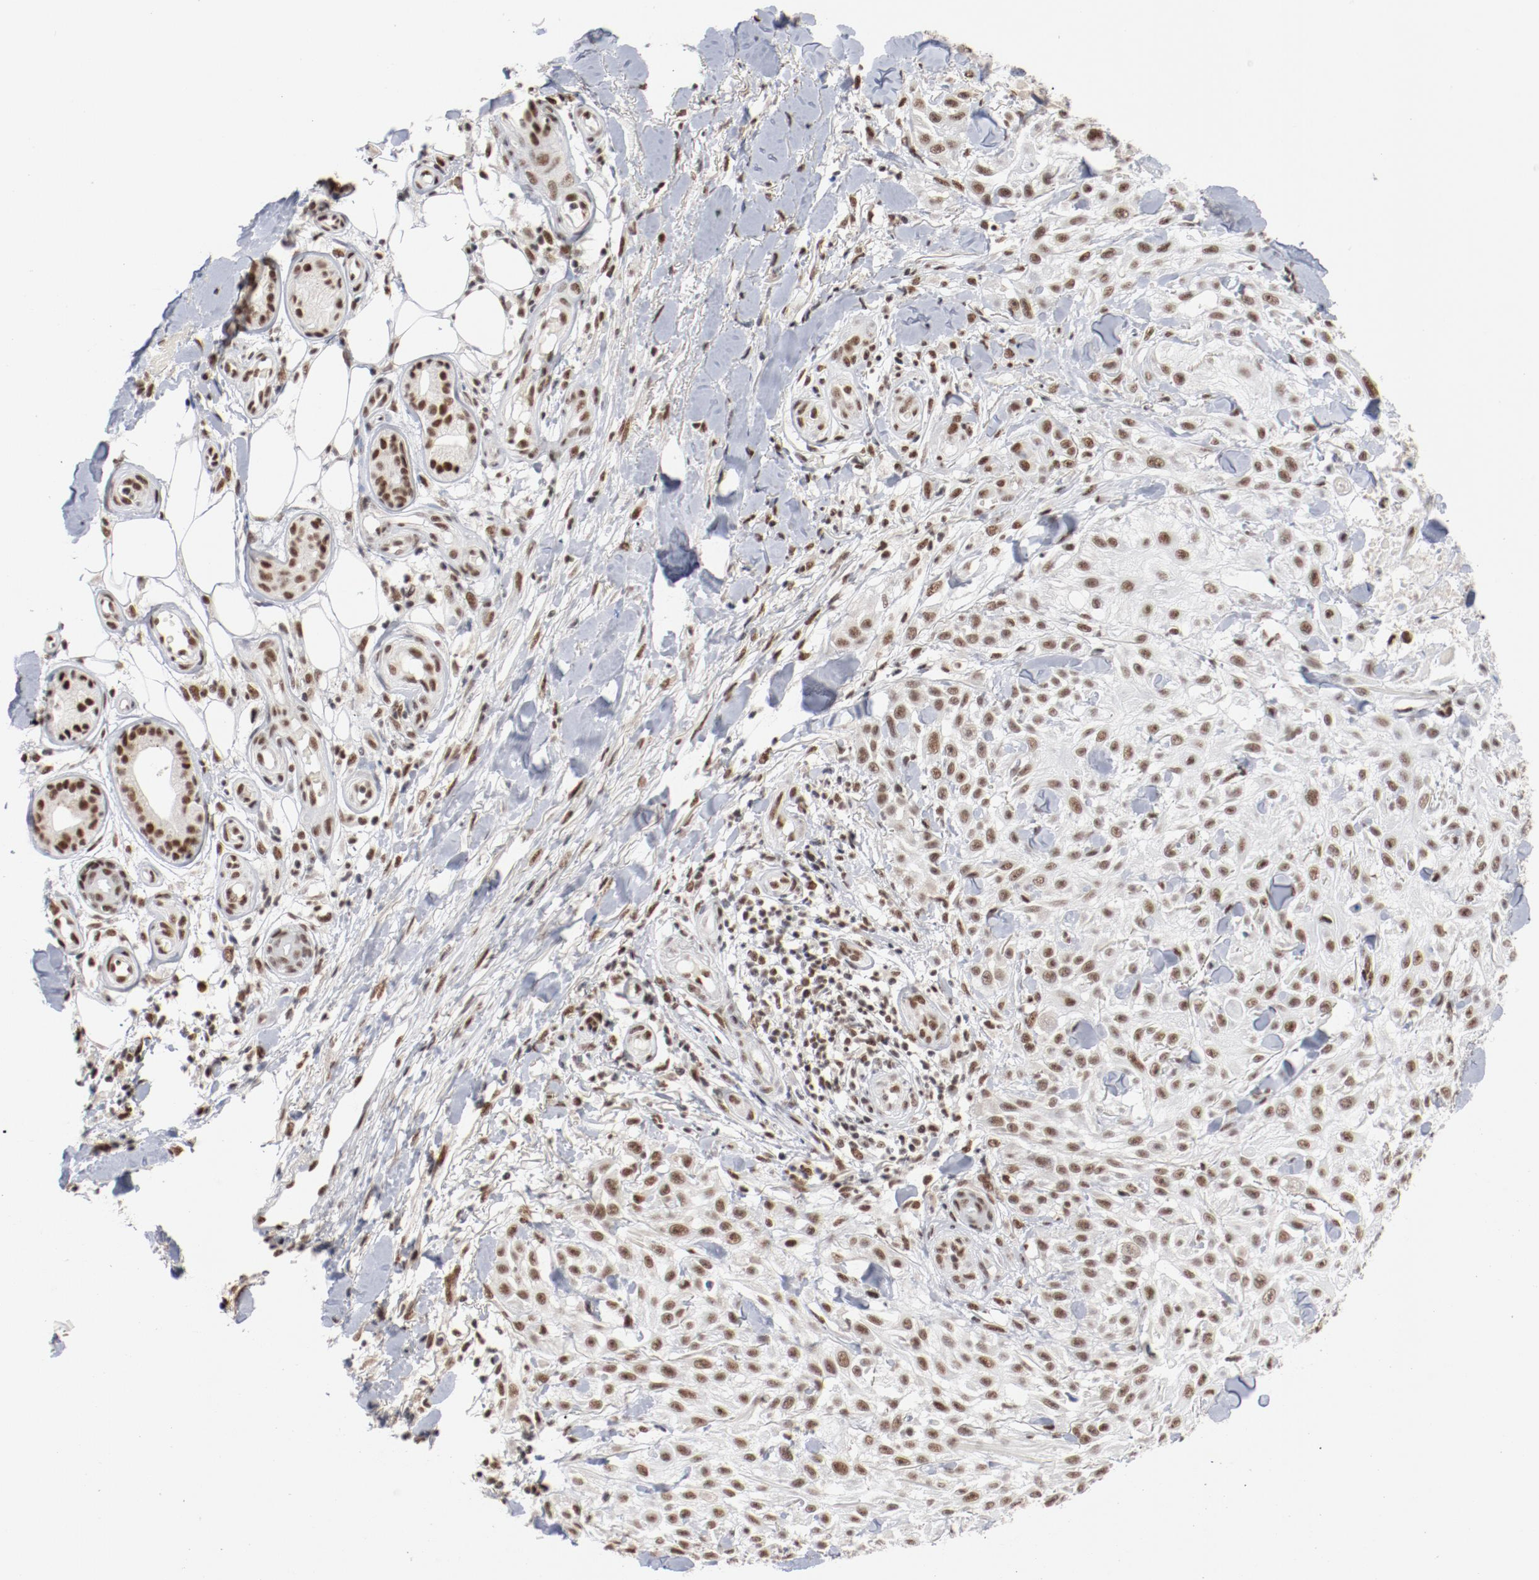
{"staining": {"intensity": "moderate", "quantity": ">75%", "location": "nuclear"}, "tissue": "skin cancer", "cell_type": "Tumor cells", "image_type": "cancer", "snomed": [{"axis": "morphology", "description": "Squamous cell carcinoma, NOS"}, {"axis": "topography", "description": "Skin"}], "caption": "Immunohistochemical staining of human skin squamous cell carcinoma demonstrates medium levels of moderate nuclear protein staining in about >75% of tumor cells.", "gene": "BUB3", "patient": {"sex": "female", "age": 42}}